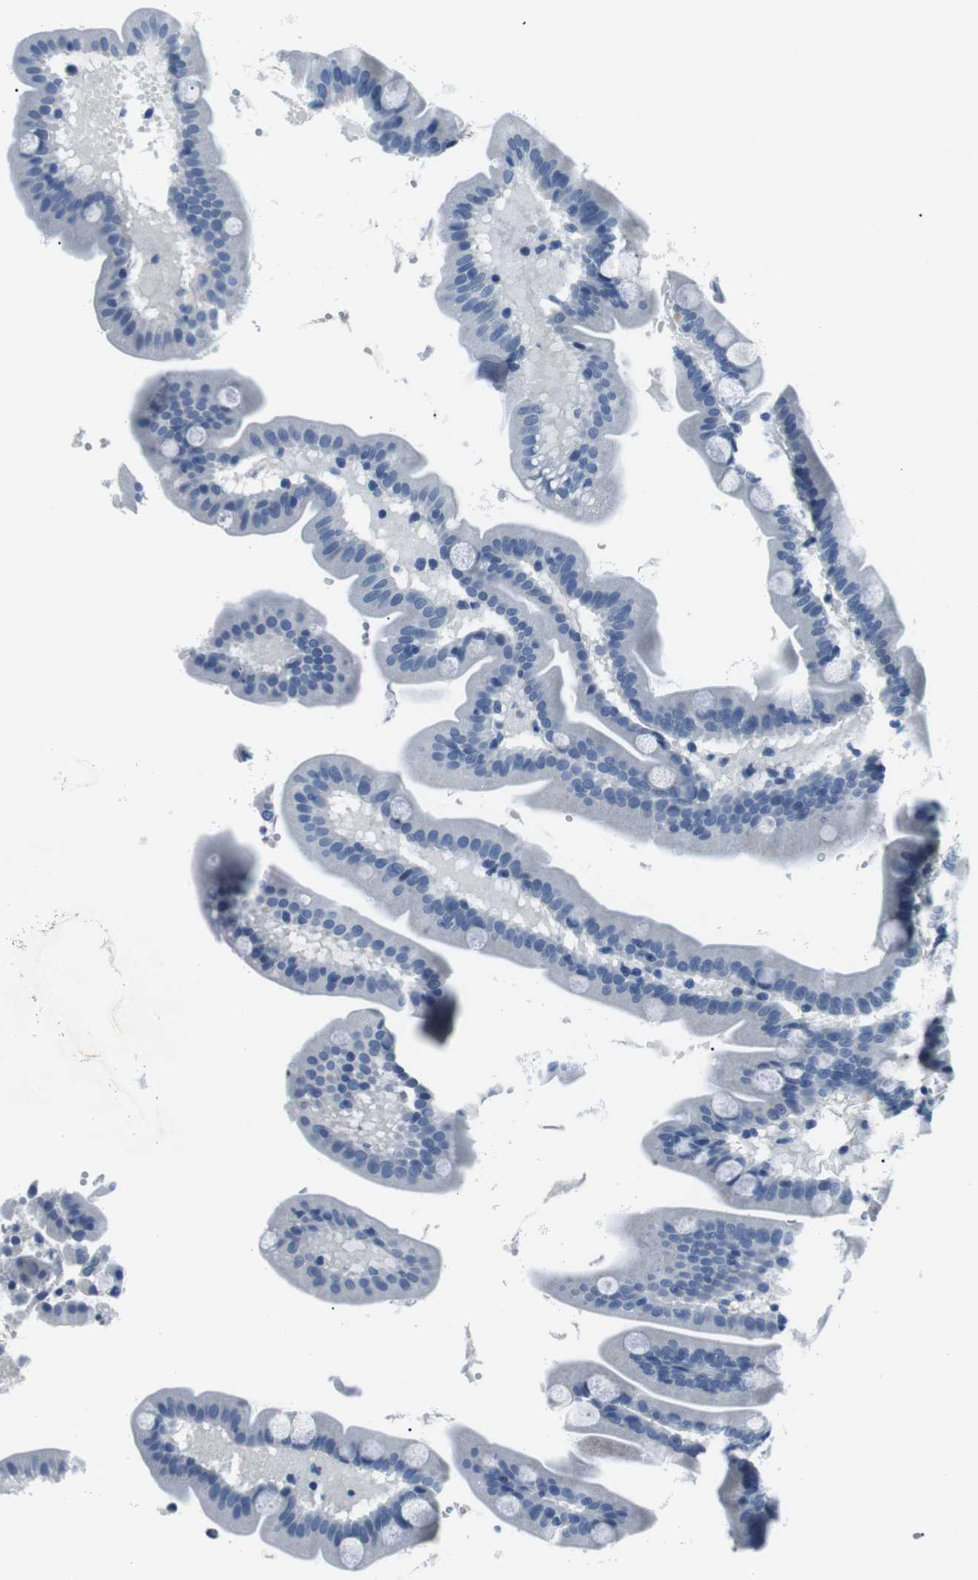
{"staining": {"intensity": "negative", "quantity": "none", "location": "none"}, "tissue": "duodenum", "cell_type": "Glandular cells", "image_type": "normal", "snomed": [{"axis": "morphology", "description": "Normal tissue, NOS"}, {"axis": "topography", "description": "Duodenum"}], "caption": "Glandular cells are negative for protein expression in unremarkable human duodenum. Brightfield microscopy of IHC stained with DAB (brown) and hematoxylin (blue), captured at high magnification.", "gene": "CSF2RA", "patient": {"sex": "male", "age": 54}}